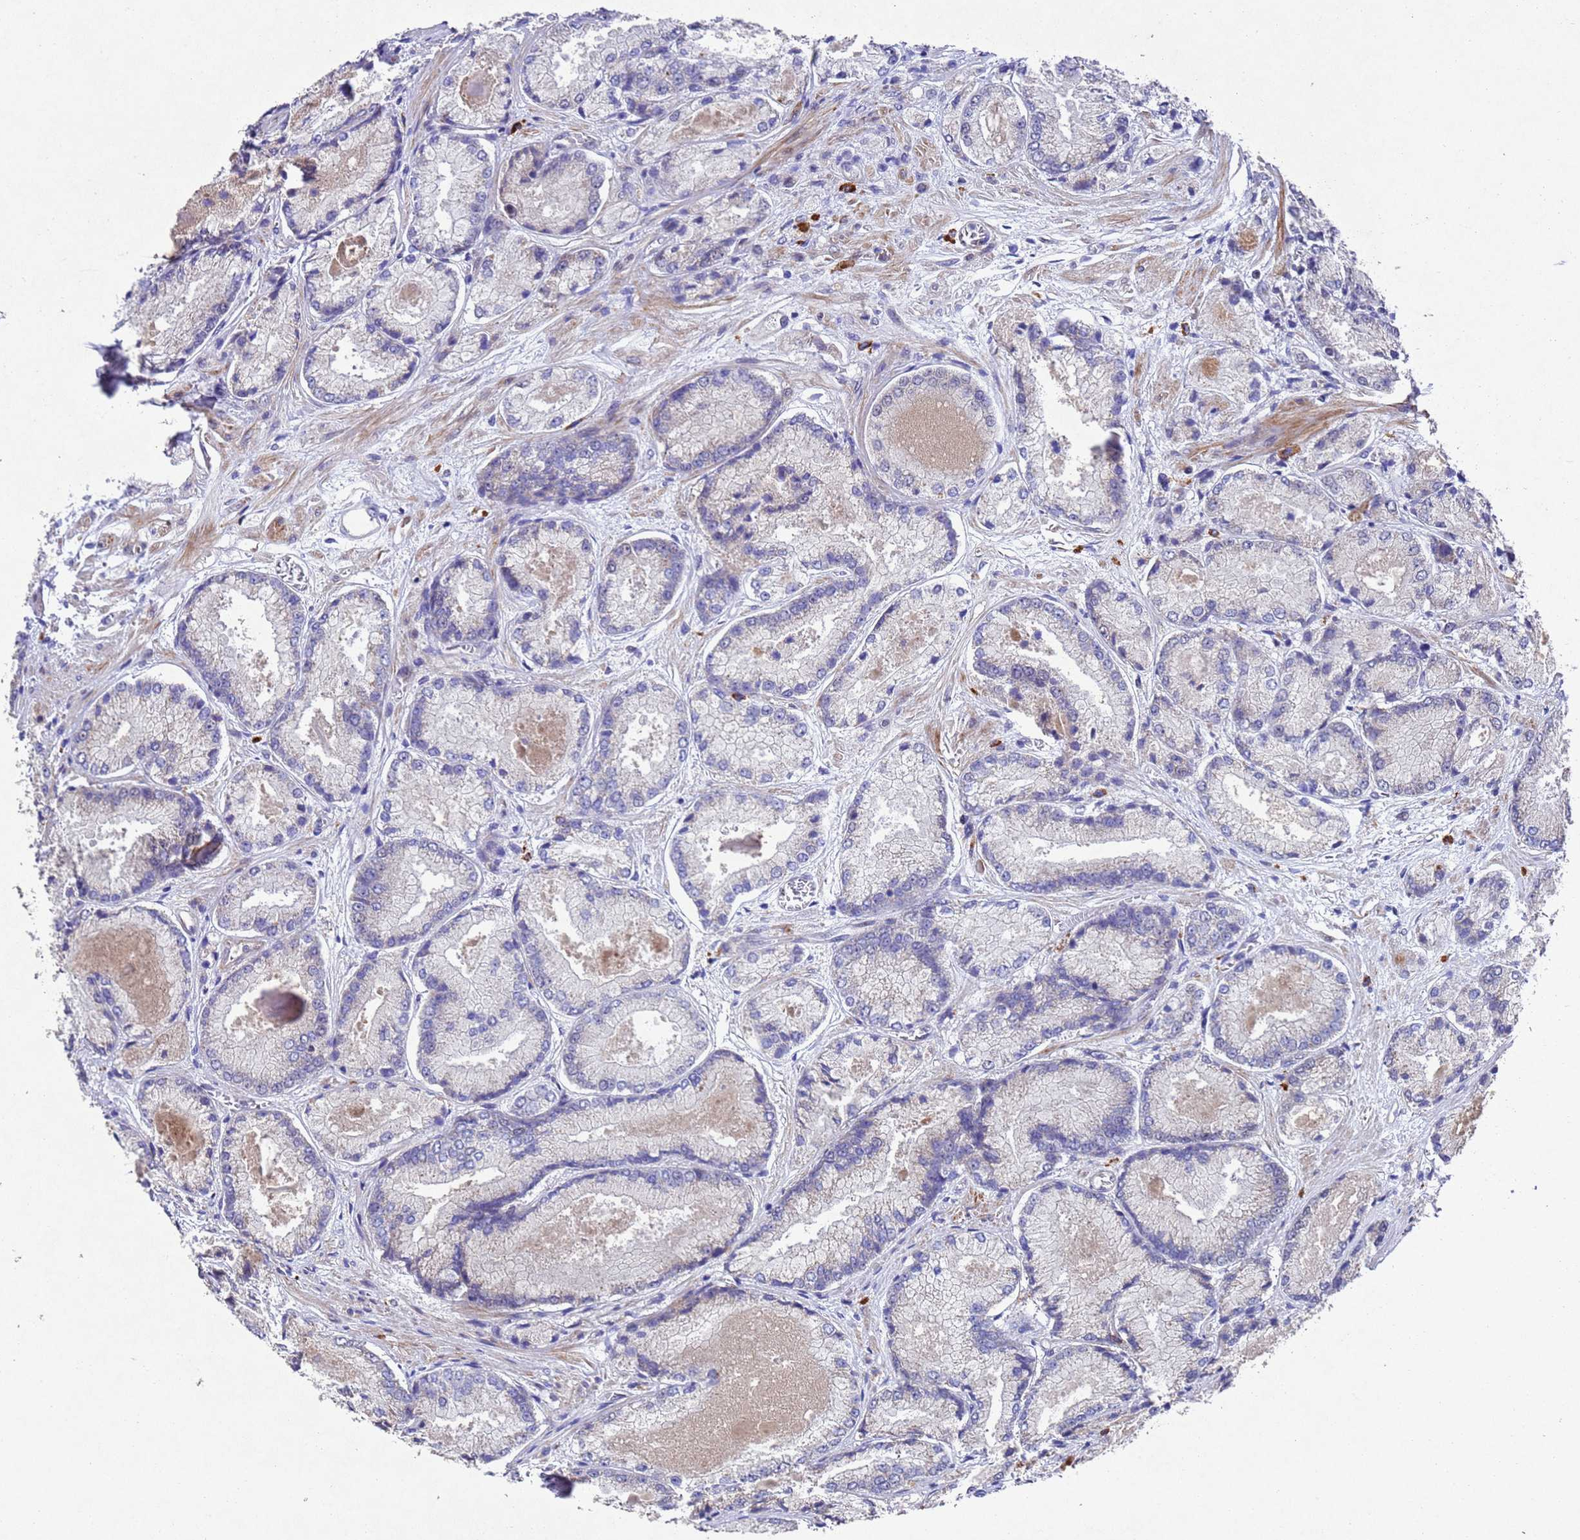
{"staining": {"intensity": "negative", "quantity": "none", "location": "none"}, "tissue": "prostate cancer", "cell_type": "Tumor cells", "image_type": "cancer", "snomed": [{"axis": "morphology", "description": "Adenocarcinoma, Low grade"}, {"axis": "topography", "description": "Prostate"}], "caption": "Tumor cells show no significant protein expression in prostate cancer (adenocarcinoma (low-grade)).", "gene": "TBK1", "patient": {"sex": "male", "age": 74}}